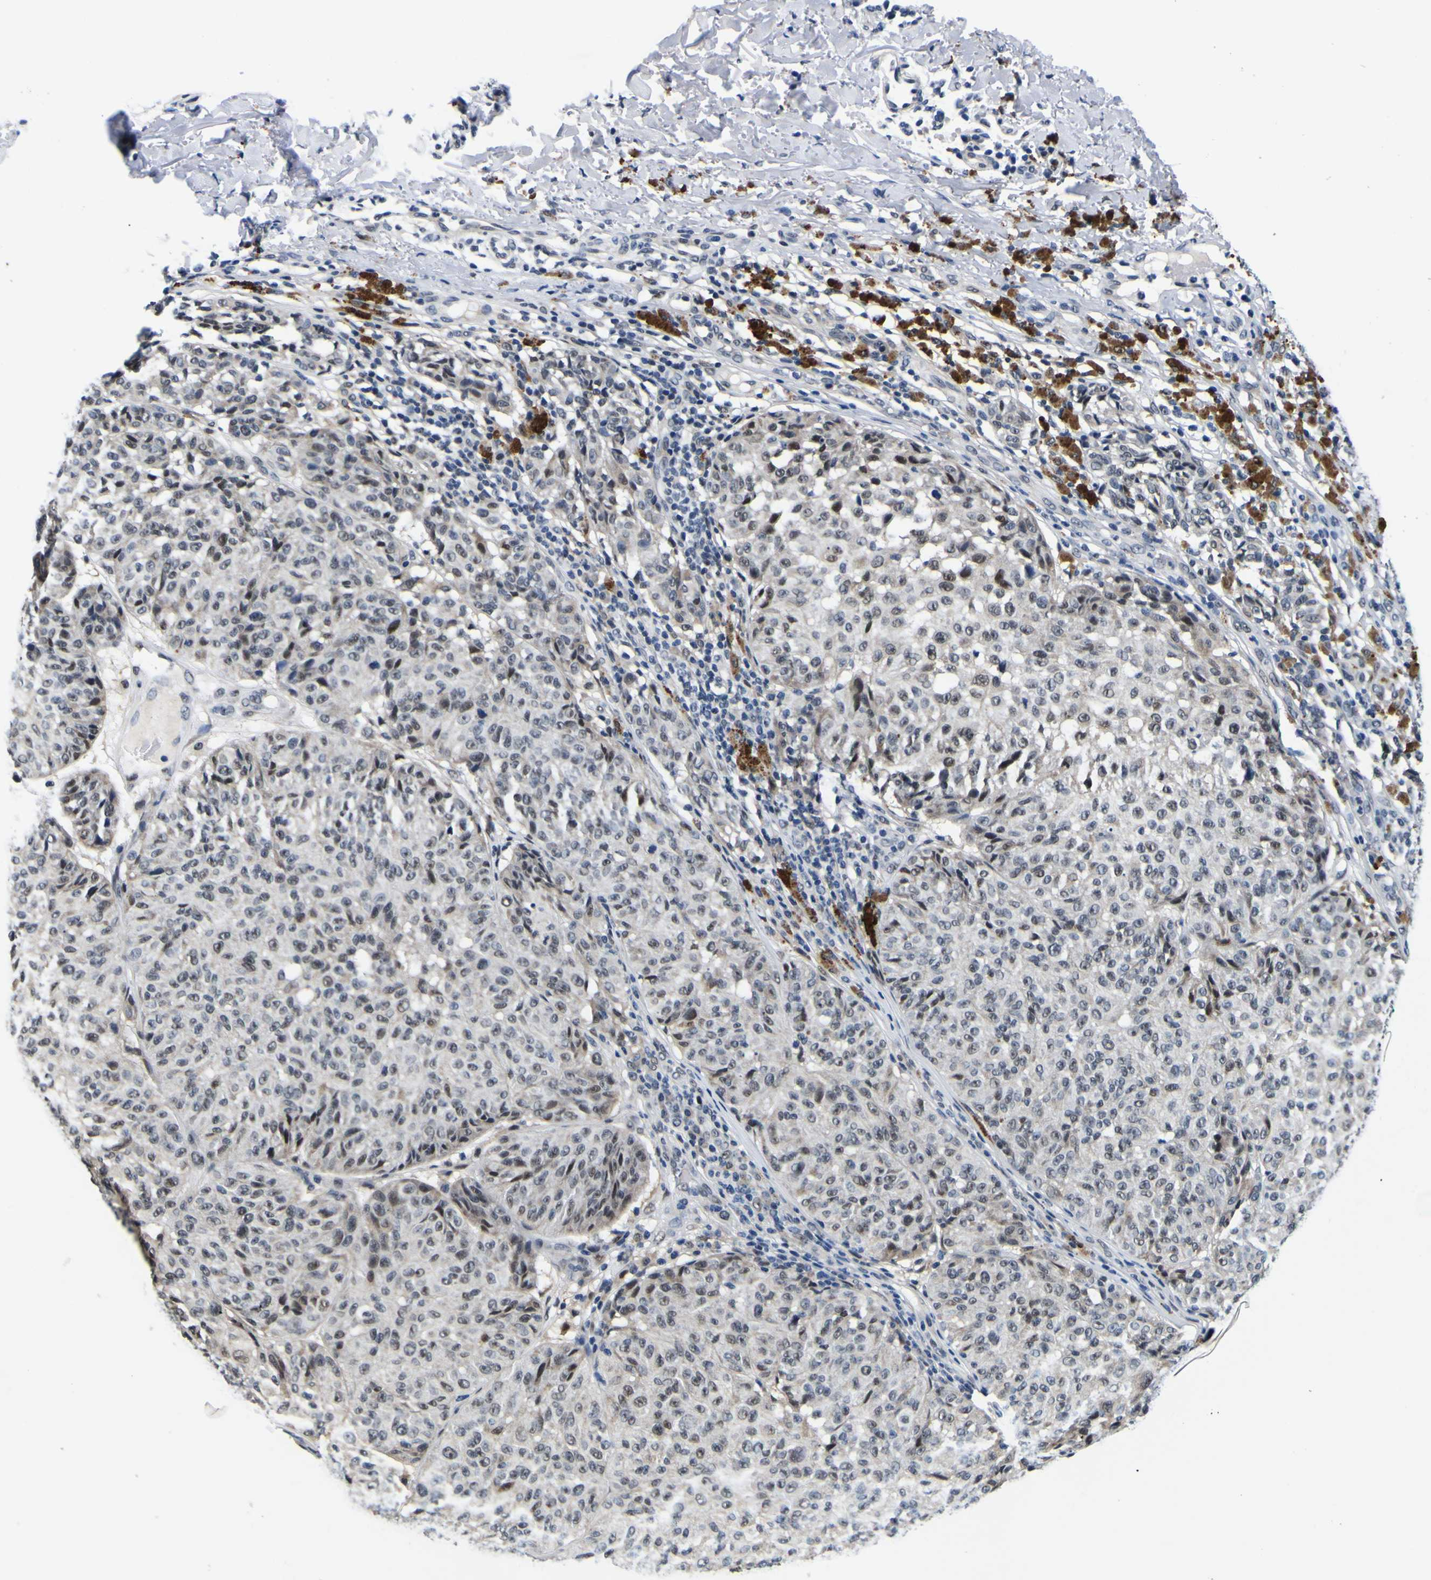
{"staining": {"intensity": "weak", "quantity": "<25%", "location": "nuclear"}, "tissue": "melanoma", "cell_type": "Tumor cells", "image_type": "cancer", "snomed": [{"axis": "morphology", "description": "Malignant melanoma, NOS"}, {"axis": "topography", "description": "Skin"}], "caption": "This is an IHC histopathology image of human malignant melanoma. There is no staining in tumor cells.", "gene": "CUL4B", "patient": {"sex": "female", "age": 46}}